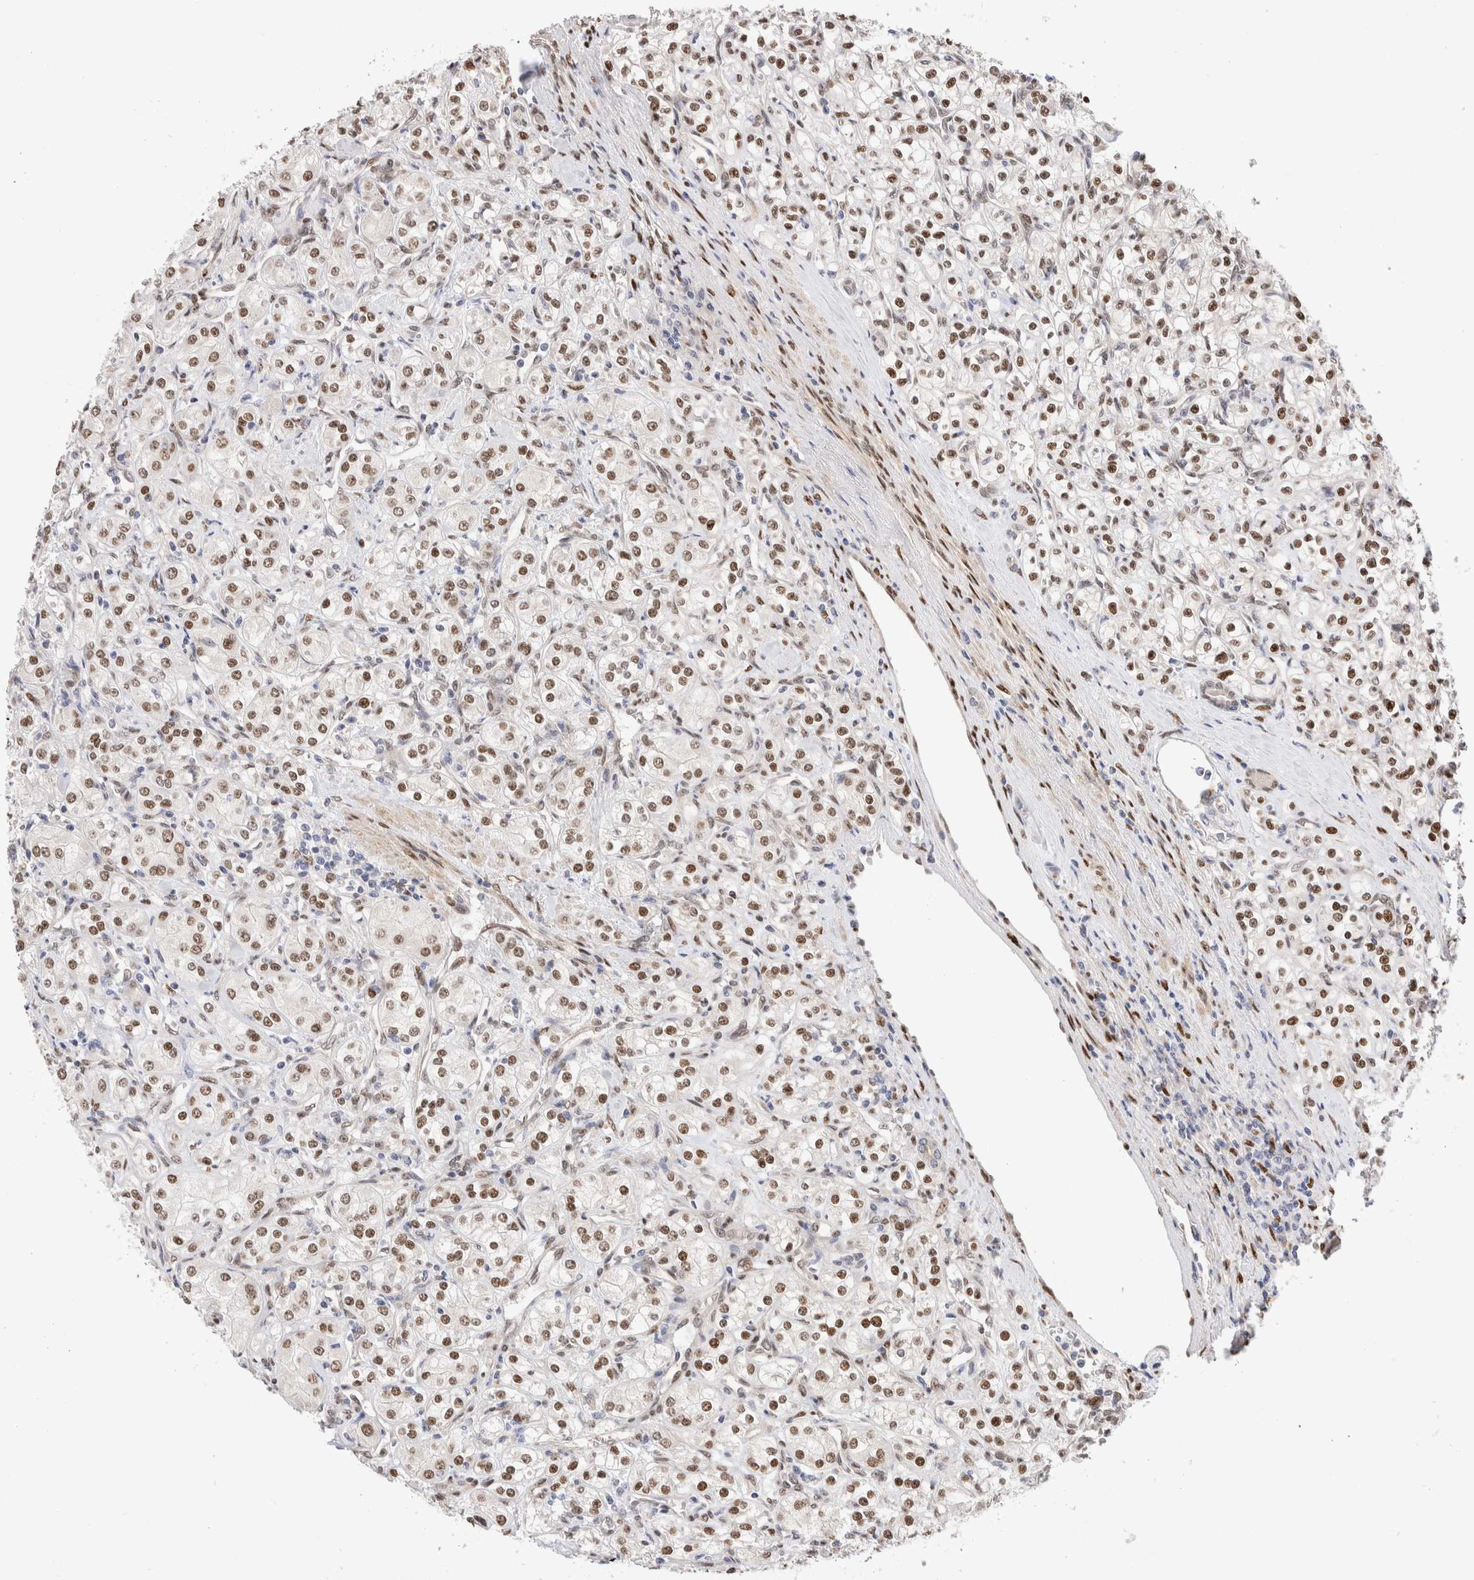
{"staining": {"intensity": "moderate", "quantity": ">75%", "location": "nuclear"}, "tissue": "renal cancer", "cell_type": "Tumor cells", "image_type": "cancer", "snomed": [{"axis": "morphology", "description": "Adenocarcinoma, NOS"}, {"axis": "topography", "description": "Kidney"}], "caption": "A brown stain shows moderate nuclear expression of a protein in human renal adenocarcinoma tumor cells. (IHC, brightfield microscopy, high magnification).", "gene": "NSMAF", "patient": {"sex": "male", "age": 77}}